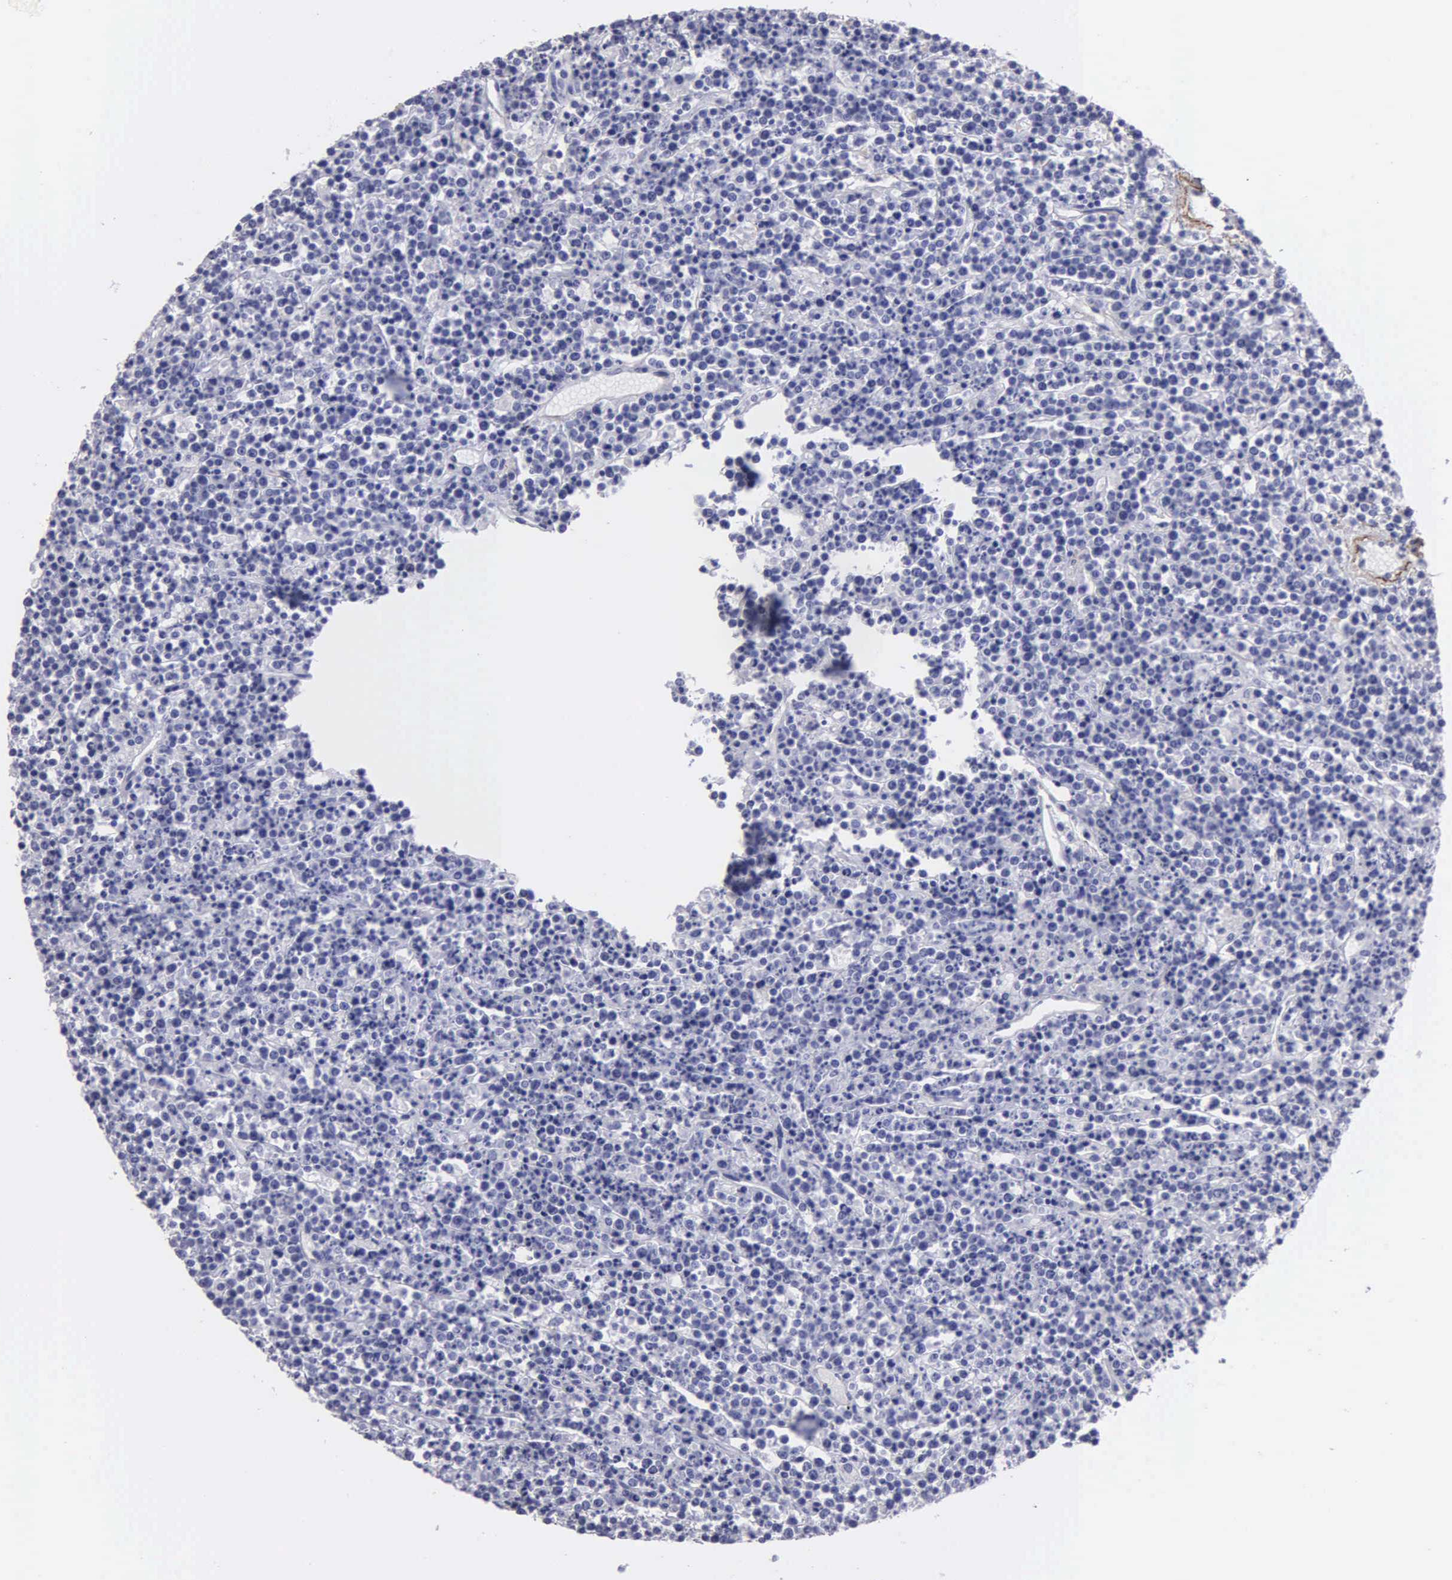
{"staining": {"intensity": "negative", "quantity": "none", "location": "none"}, "tissue": "lymphoma", "cell_type": "Tumor cells", "image_type": "cancer", "snomed": [{"axis": "morphology", "description": "Malignant lymphoma, non-Hodgkin's type, High grade"}, {"axis": "topography", "description": "Ovary"}], "caption": "The photomicrograph demonstrates no significant positivity in tumor cells of malignant lymphoma, non-Hodgkin's type (high-grade).", "gene": "FBLN5", "patient": {"sex": "female", "age": 56}}